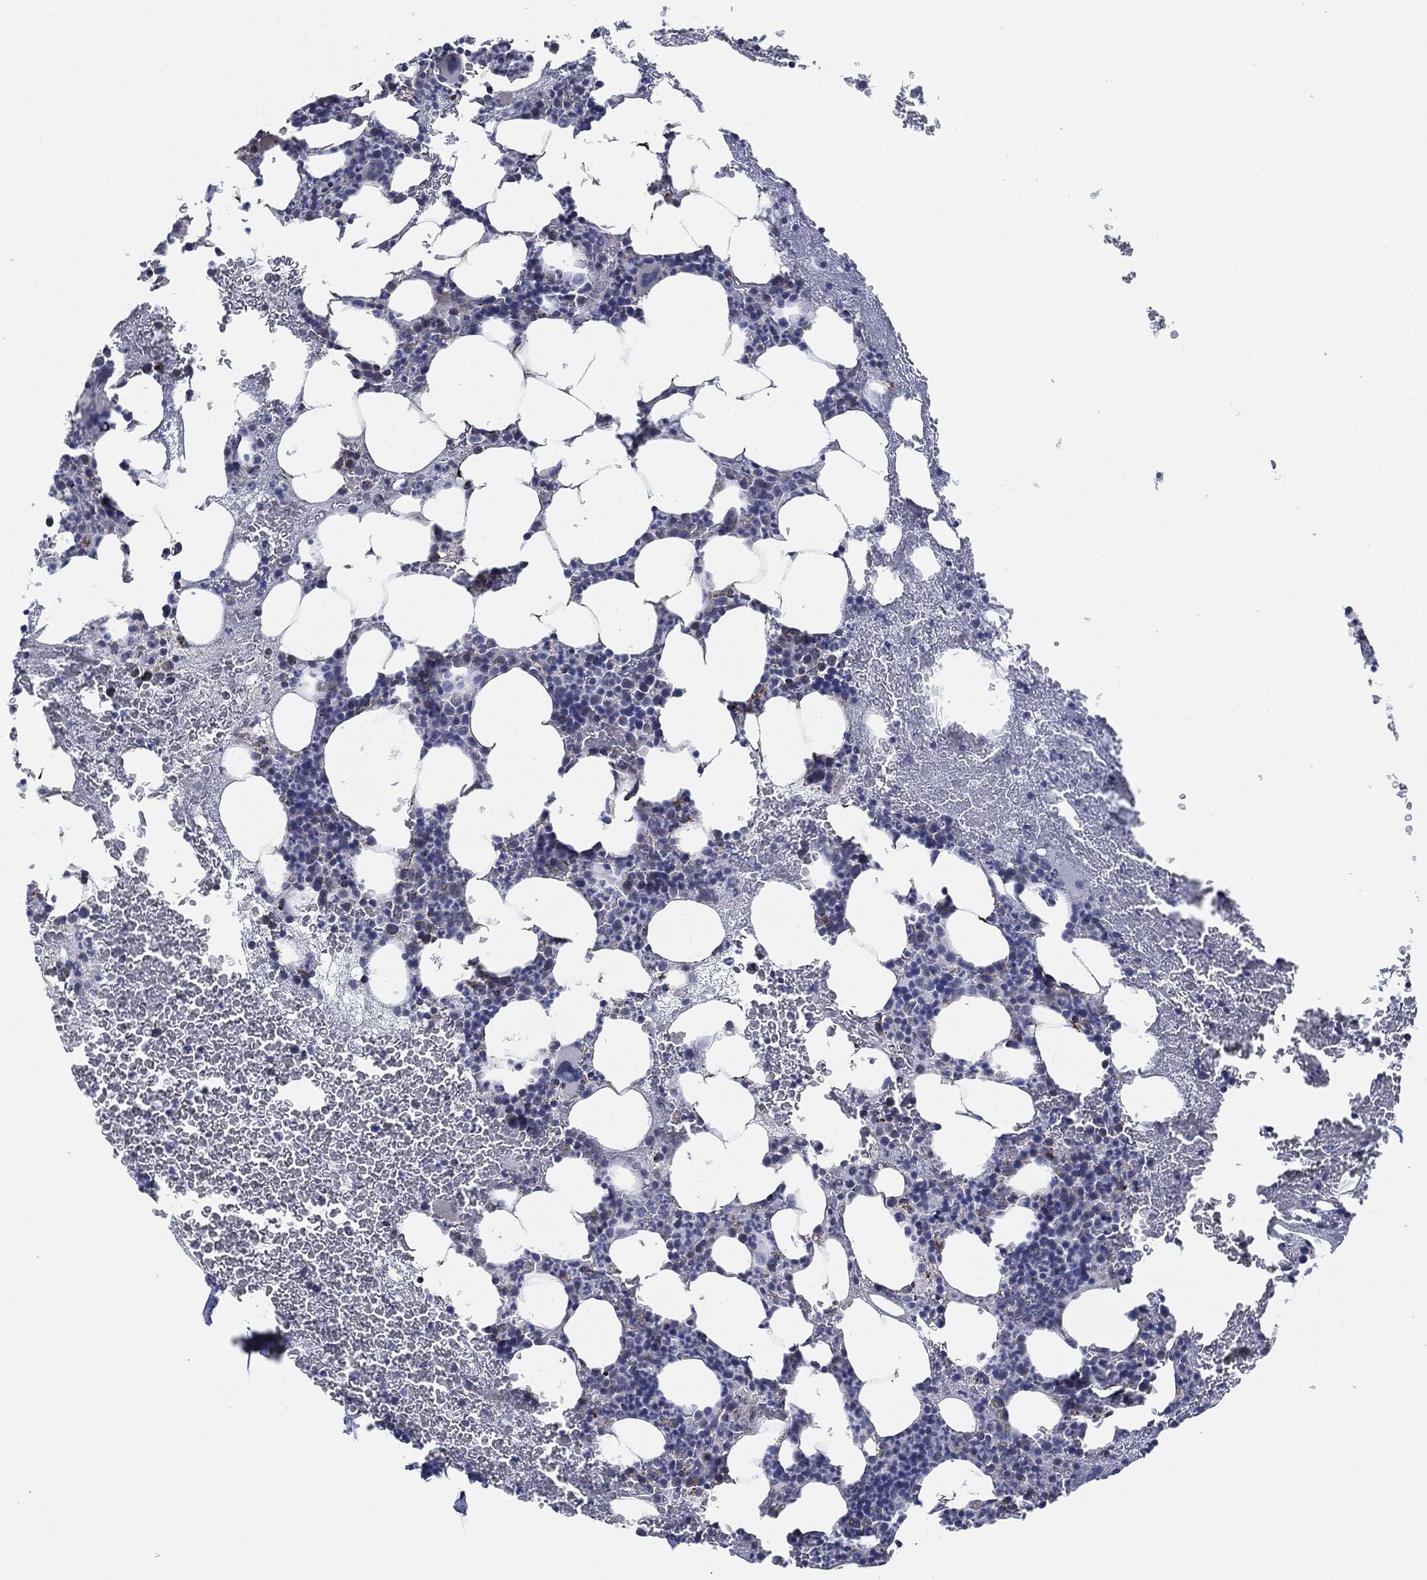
{"staining": {"intensity": "negative", "quantity": "none", "location": "none"}, "tissue": "bone marrow", "cell_type": "Hematopoietic cells", "image_type": "normal", "snomed": [{"axis": "morphology", "description": "Normal tissue, NOS"}, {"axis": "topography", "description": "Bone marrow"}], "caption": "DAB (3,3'-diaminobenzidine) immunohistochemical staining of normal bone marrow shows no significant expression in hematopoietic cells.", "gene": "SHROOM2", "patient": {"sex": "male", "age": 83}}